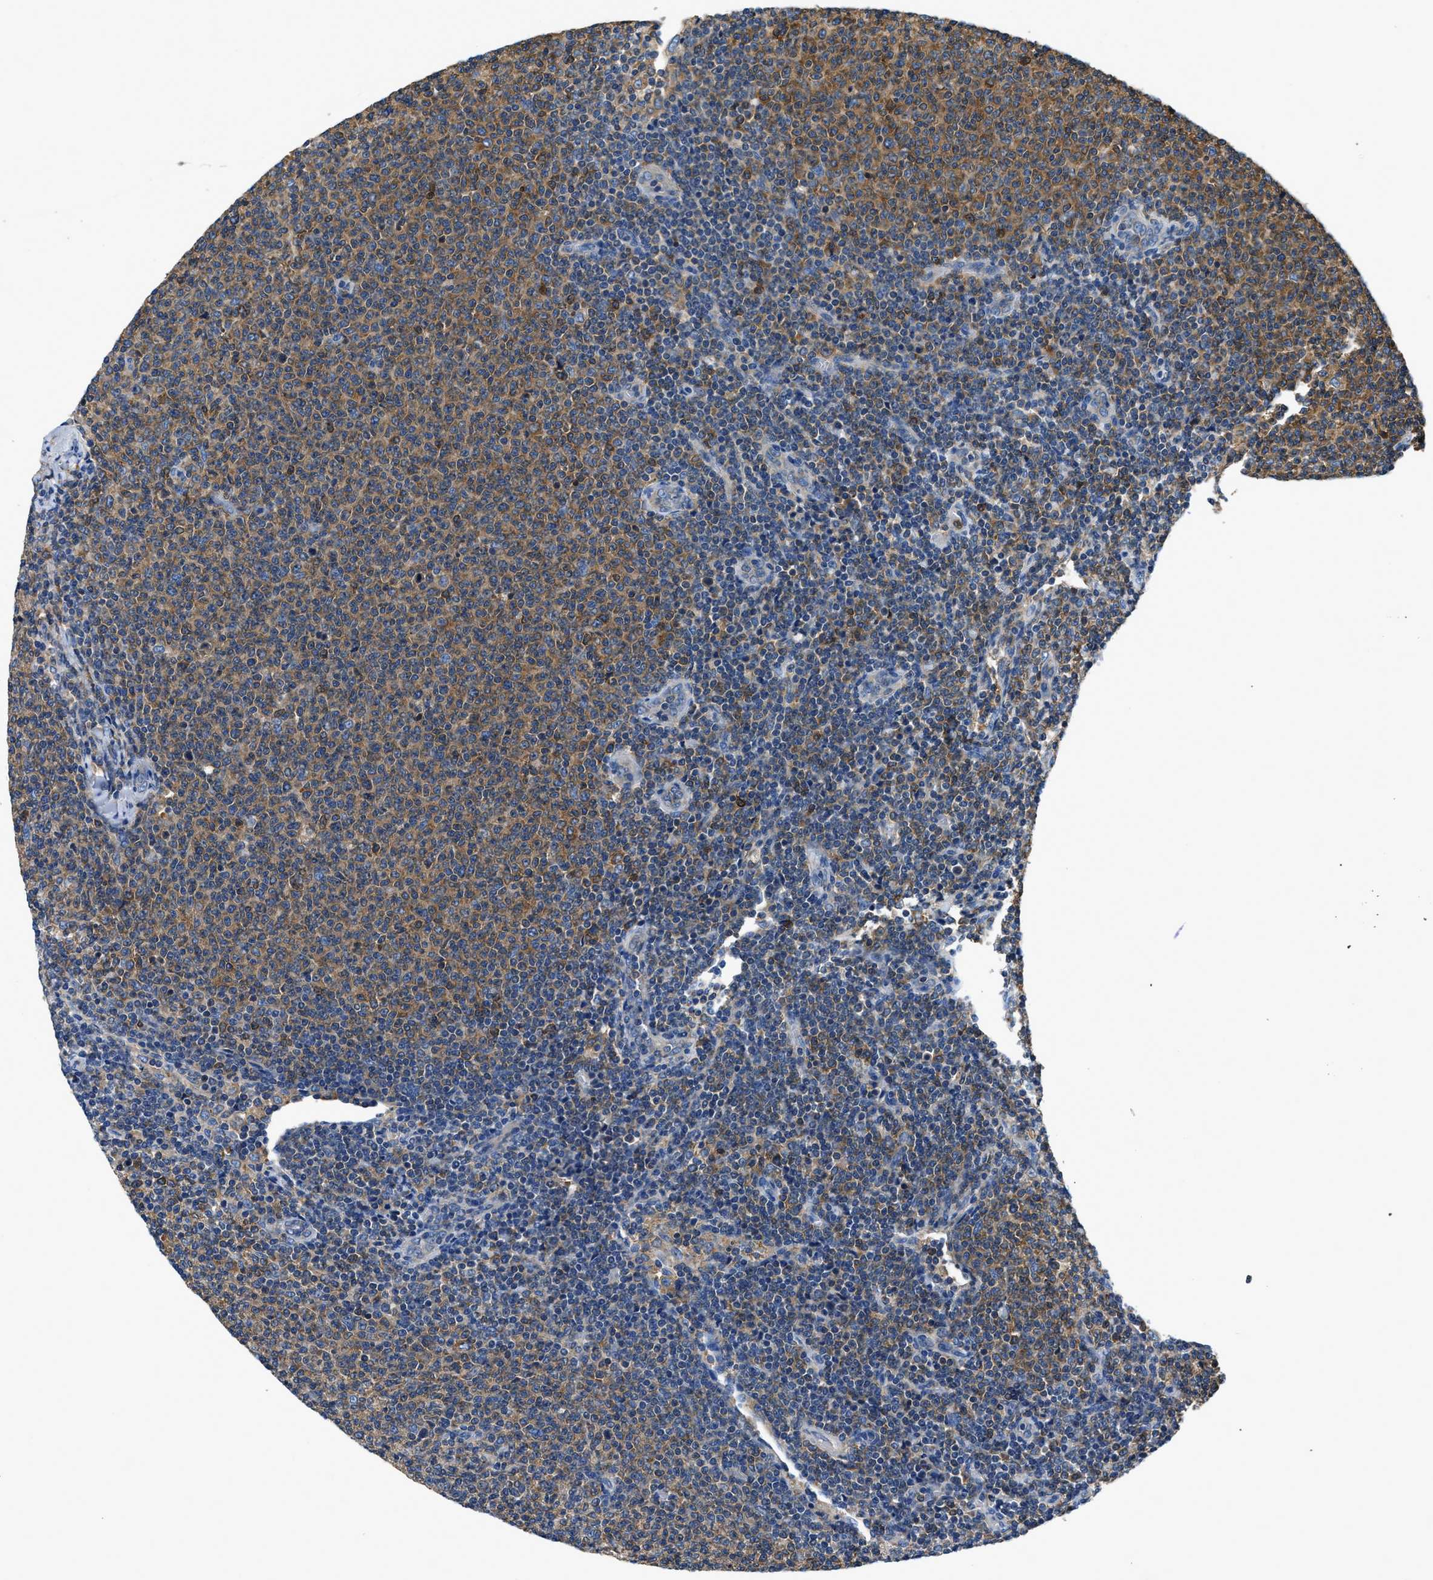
{"staining": {"intensity": "moderate", "quantity": "25%-75%", "location": "cytoplasmic/membranous"}, "tissue": "lymphoma", "cell_type": "Tumor cells", "image_type": "cancer", "snomed": [{"axis": "morphology", "description": "Malignant lymphoma, non-Hodgkin's type, Low grade"}, {"axis": "topography", "description": "Lymph node"}], "caption": "Malignant lymphoma, non-Hodgkin's type (low-grade) stained with immunohistochemistry (IHC) displays moderate cytoplasmic/membranous staining in about 25%-75% of tumor cells.", "gene": "PKM", "patient": {"sex": "male", "age": 66}}